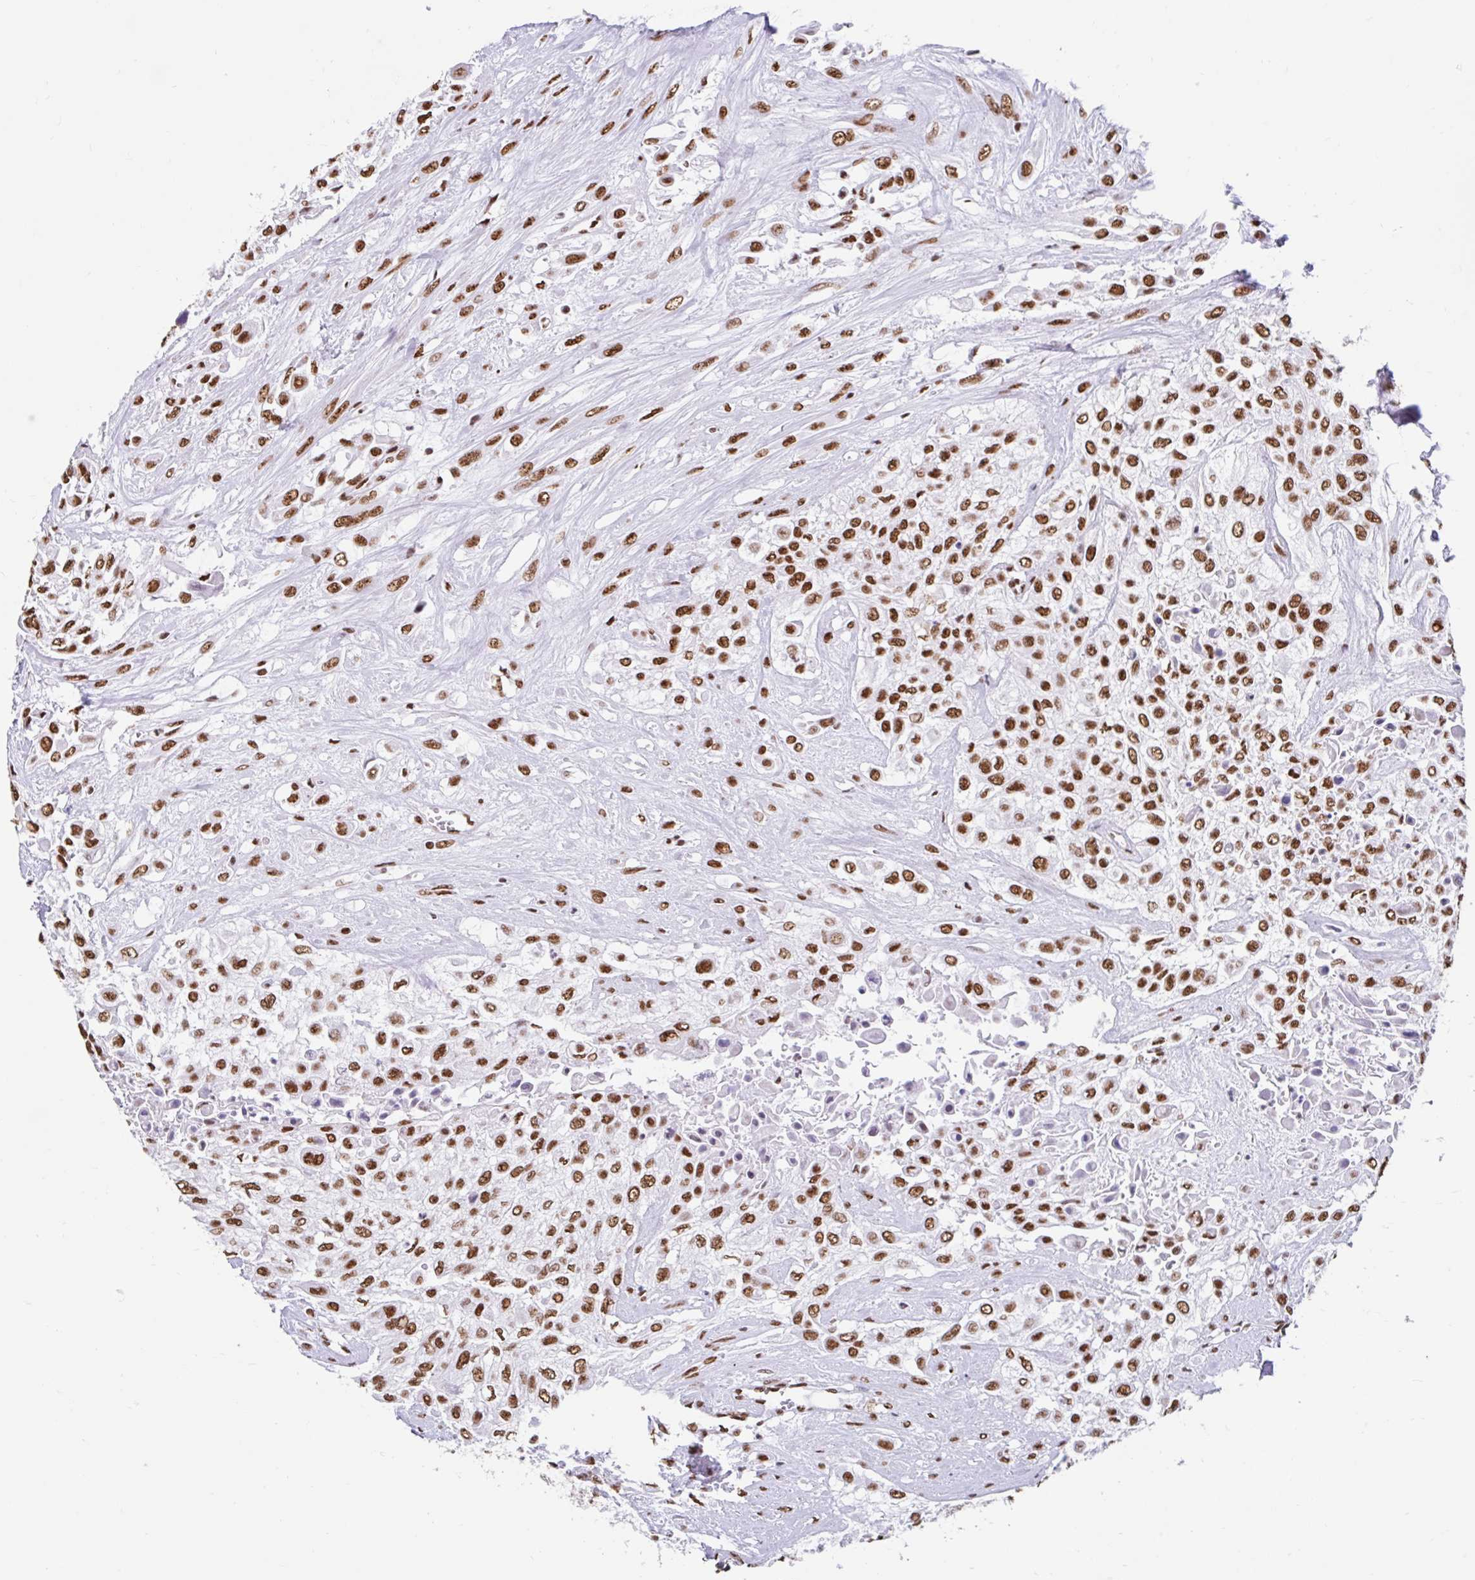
{"staining": {"intensity": "strong", "quantity": ">75%", "location": "nuclear"}, "tissue": "urothelial cancer", "cell_type": "Tumor cells", "image_type": "cancer", "snomed": [{"axis": "morphology", "description": "Urothelial carcinoma, High grade"}, {"axis": "topography", "description": "Urinary bladder"}], "caption": "Human urothelial cancer stained for a protein (brown) displays strong nuclear positive expression in about >75% of tumor cells.", "gene": "KHDRBS1", "patient": {"sex": "male", "age": 57}}